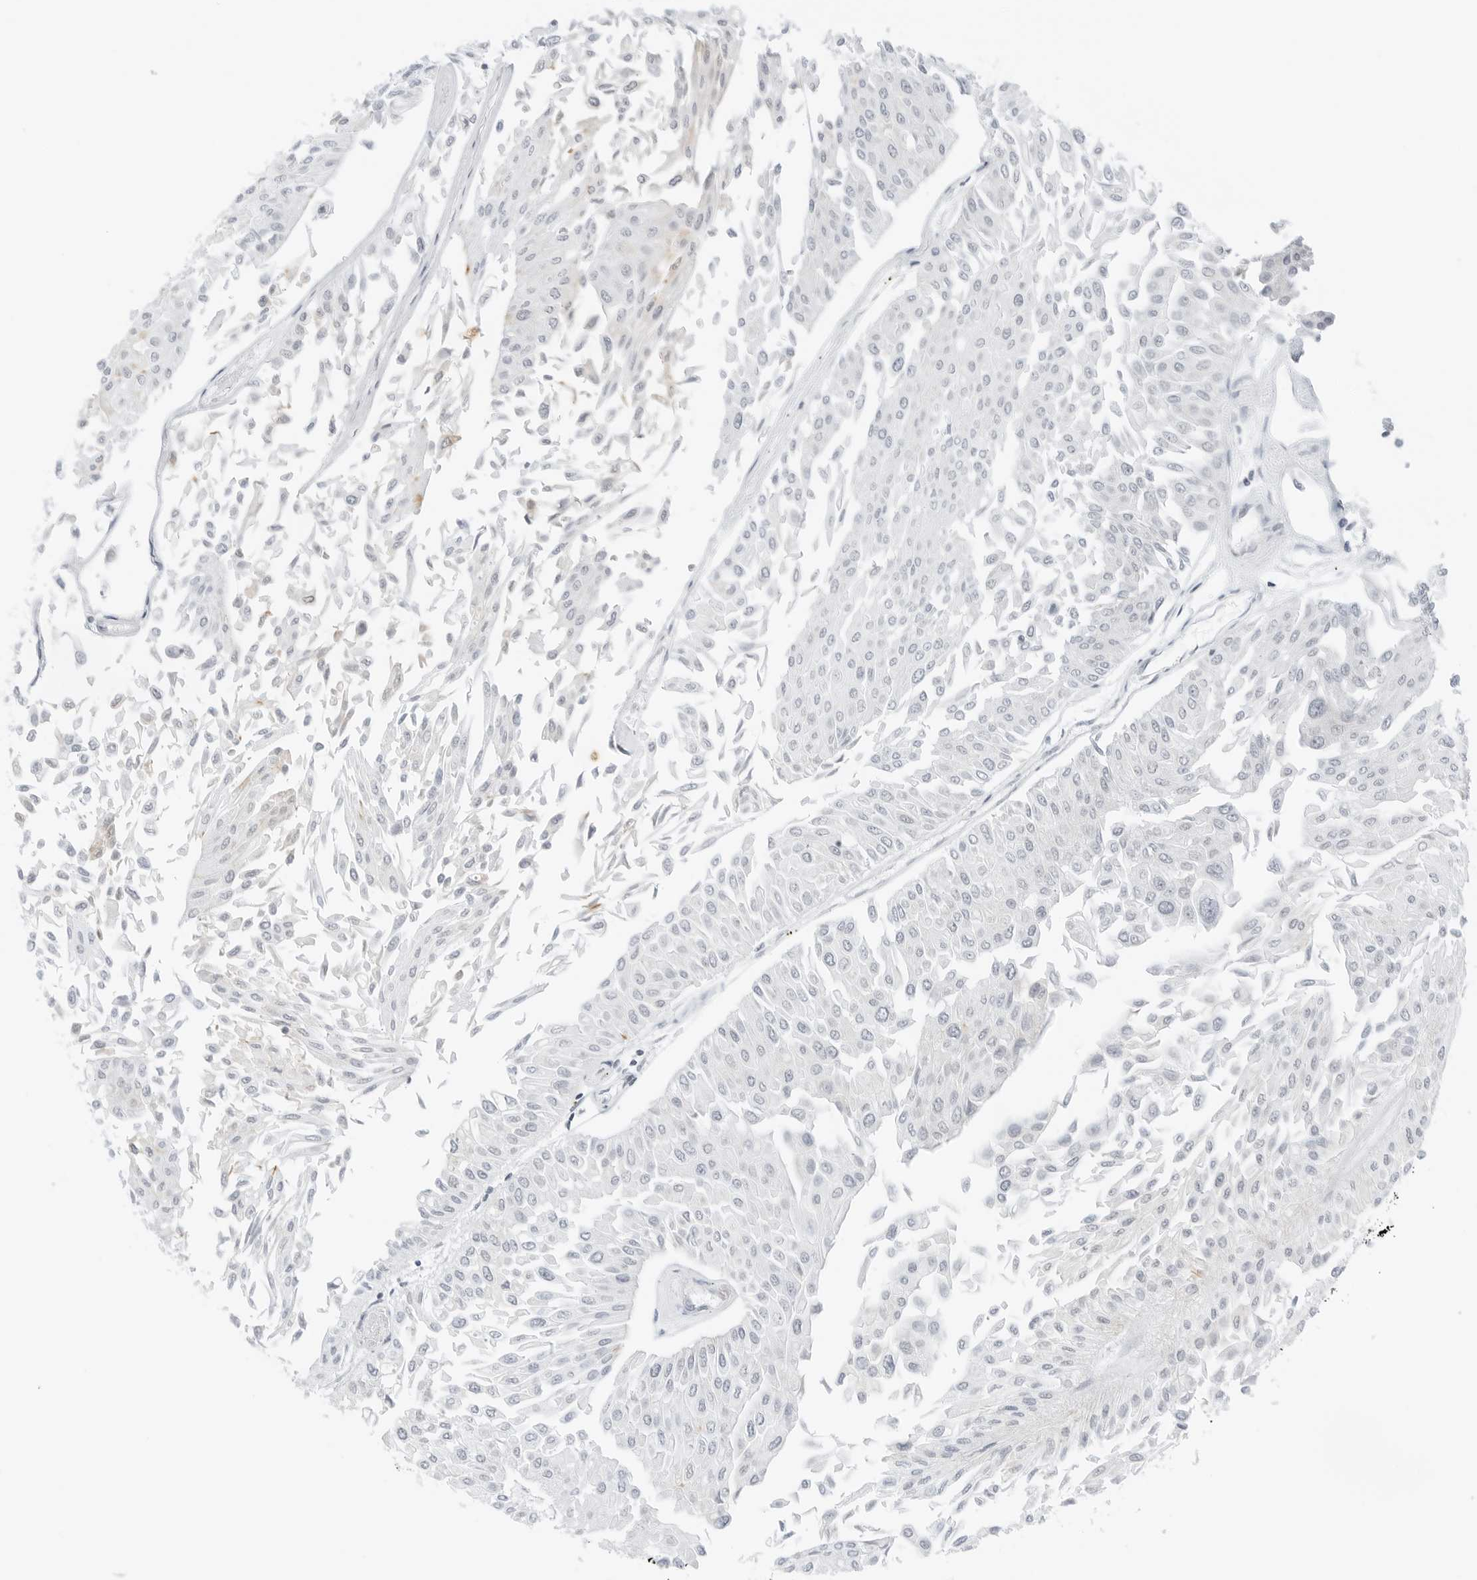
{"staining": {"intensity": "negative", "quantity": "none", "location": "none"}, "tissue": "urothelial cancer", "cell_type": "Tumor cells", "image_type": "cancer", "snomed": [{"axis": "morphology", "description": "Urothelial carcinoma, Low grade"}, {"axis": "topography", "description": "Urinary bladder"}], "caption": "High magnification brightfield microscopy of urothelial carcinoma (low-grade) stained with DAB (brown) and counterstained with hematoxylin (blue): tumor cells show no significant positivity. Nuclei are stained in blue.", "gene": "CCSAP", "patient": {"sex": "male", "age": 67}}